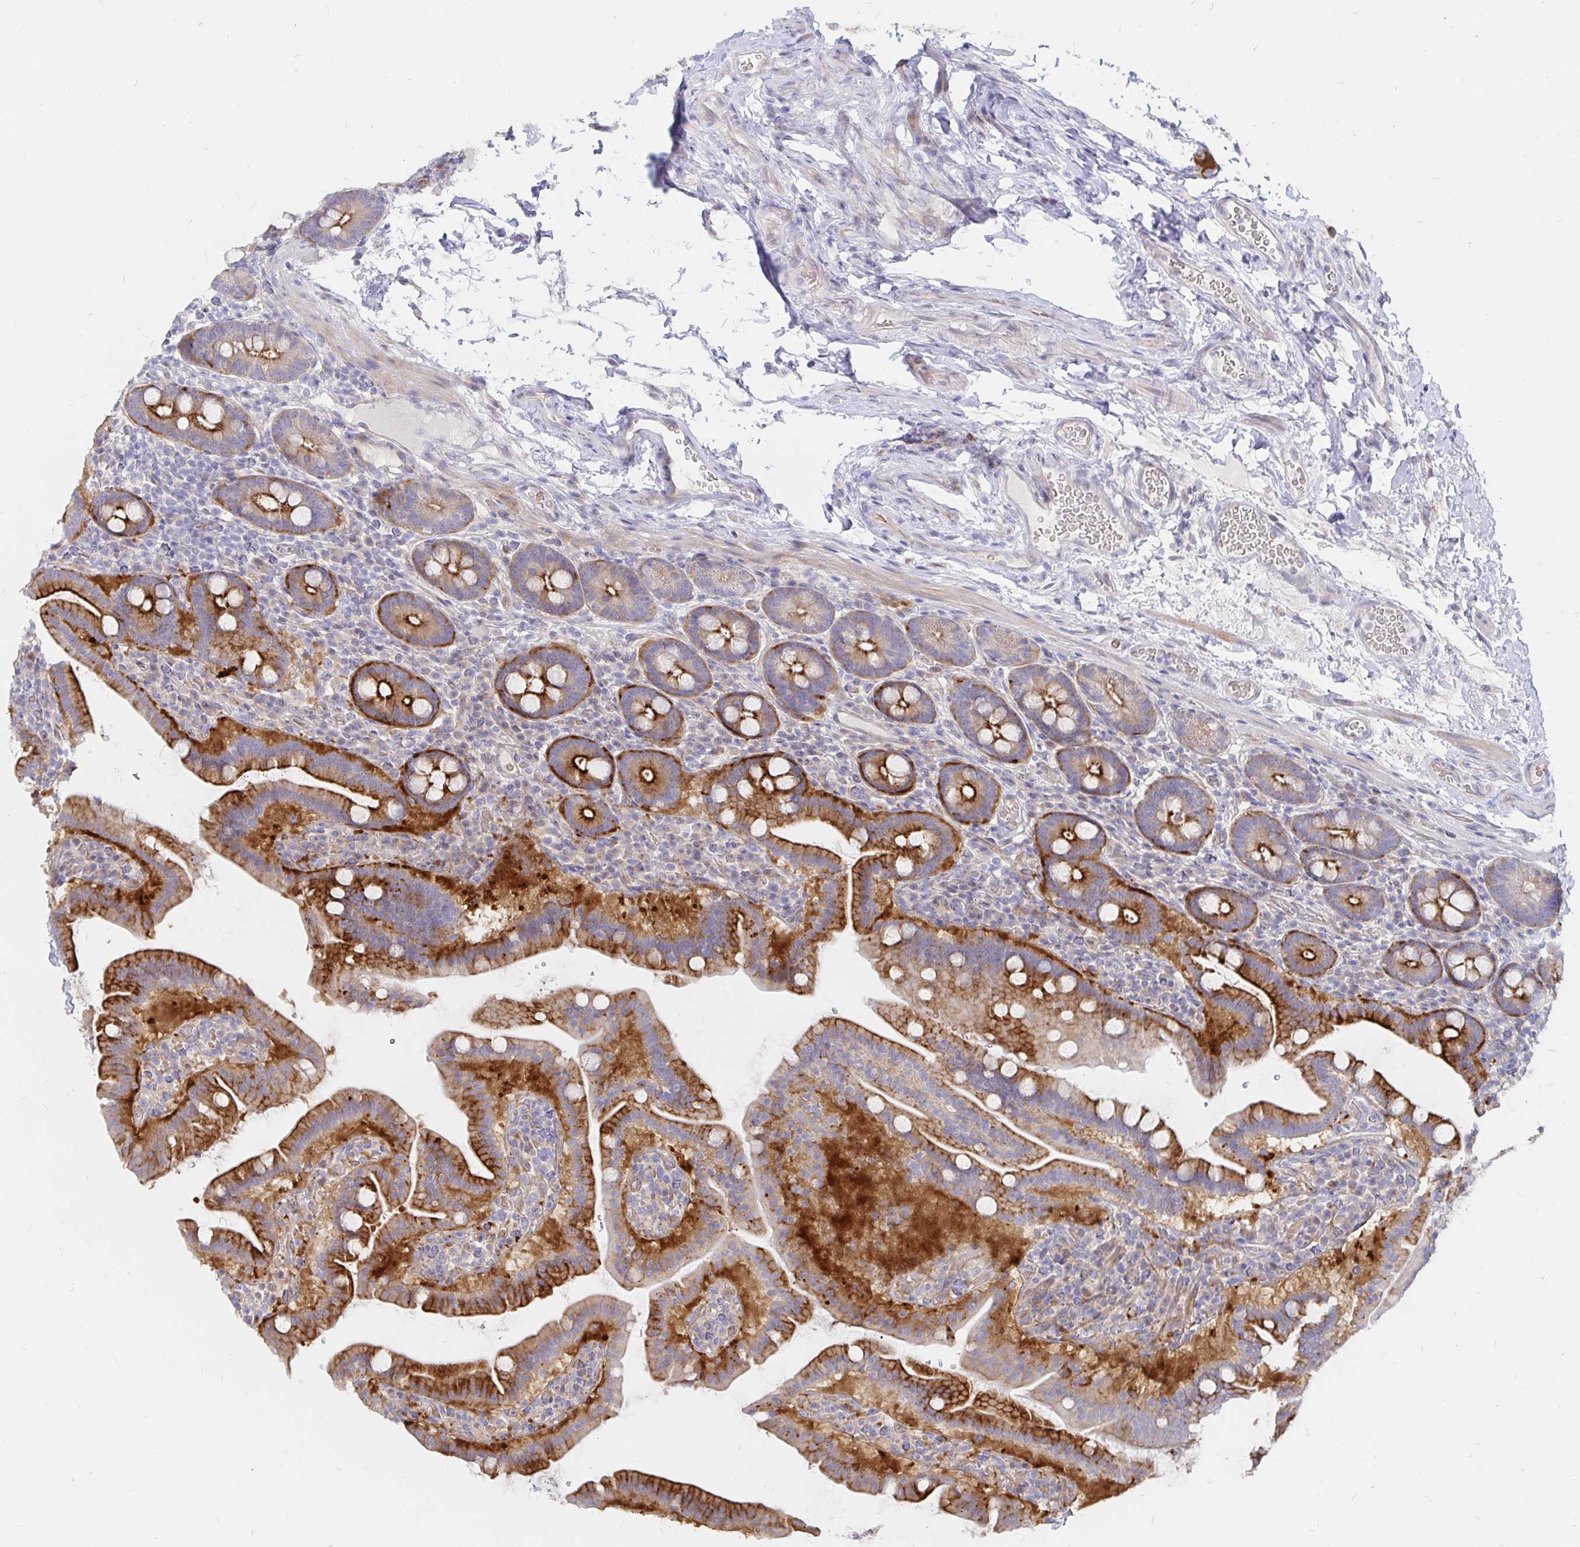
{"staining": {"intensity": "strong", "quantity": "25%-75%", "location": "cytoplasmic/membranous"}, "tissue": "small intestine", "cell_type": "Glandular cells", "image_type": "normal", "snomed": [{"axis": "morphology", "description": "Normal tissue, NOS"}, {"axis": "topography", "description": "Small intestine"}], "caption": "A brown stain shows strong cytoplasmic/membranous expression of a protein in glandular cells of unremarkable human small intestine. (DAB IHC, brown staining for protein, blue staining for nuclei).", "gene": "KCTD19", "patient": {"sex": "male", "age": 26}}